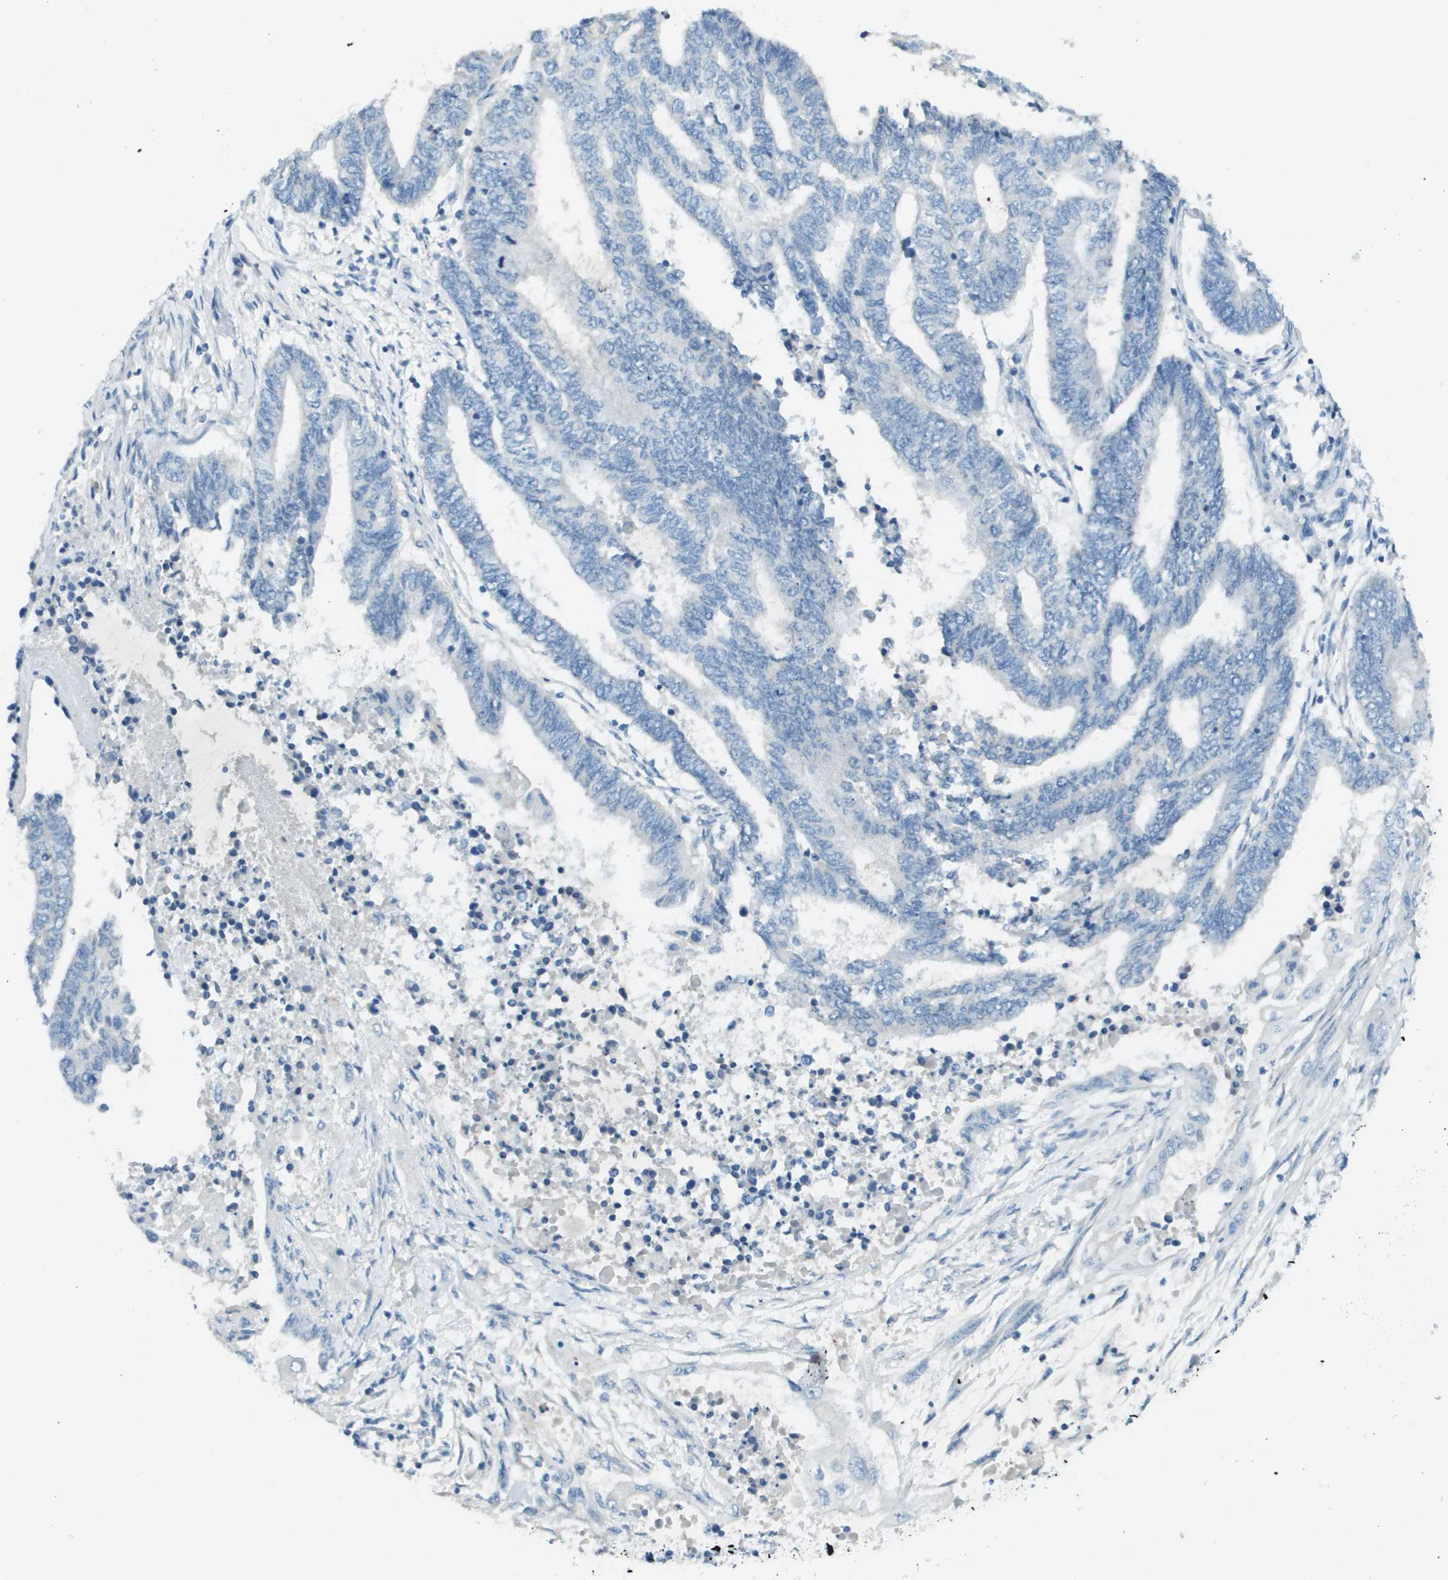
{"staining": {"intensity": "negative", "quantity": "none", "location": "none"}, "tissue": "endometrial cancer", "cell_type": "Tumor cells", "image_type": "cancer", "snomed": [{"axis": "morphology", "description": "Adenocarcinoma, NOS"}, {"axis": "topography", "description": "Uterus"}, {"axis": "topography", "description": "Endometrium"}], "caption": "High power microscopy micrograph of an immunohistochemistry (IHC) histopathology image of endometrial cancer (adenocarcinoma), revealing no significant staining in tumor cells.", "gene": "PTGDR2", "patient": {"sex": "female", "age": 70}}